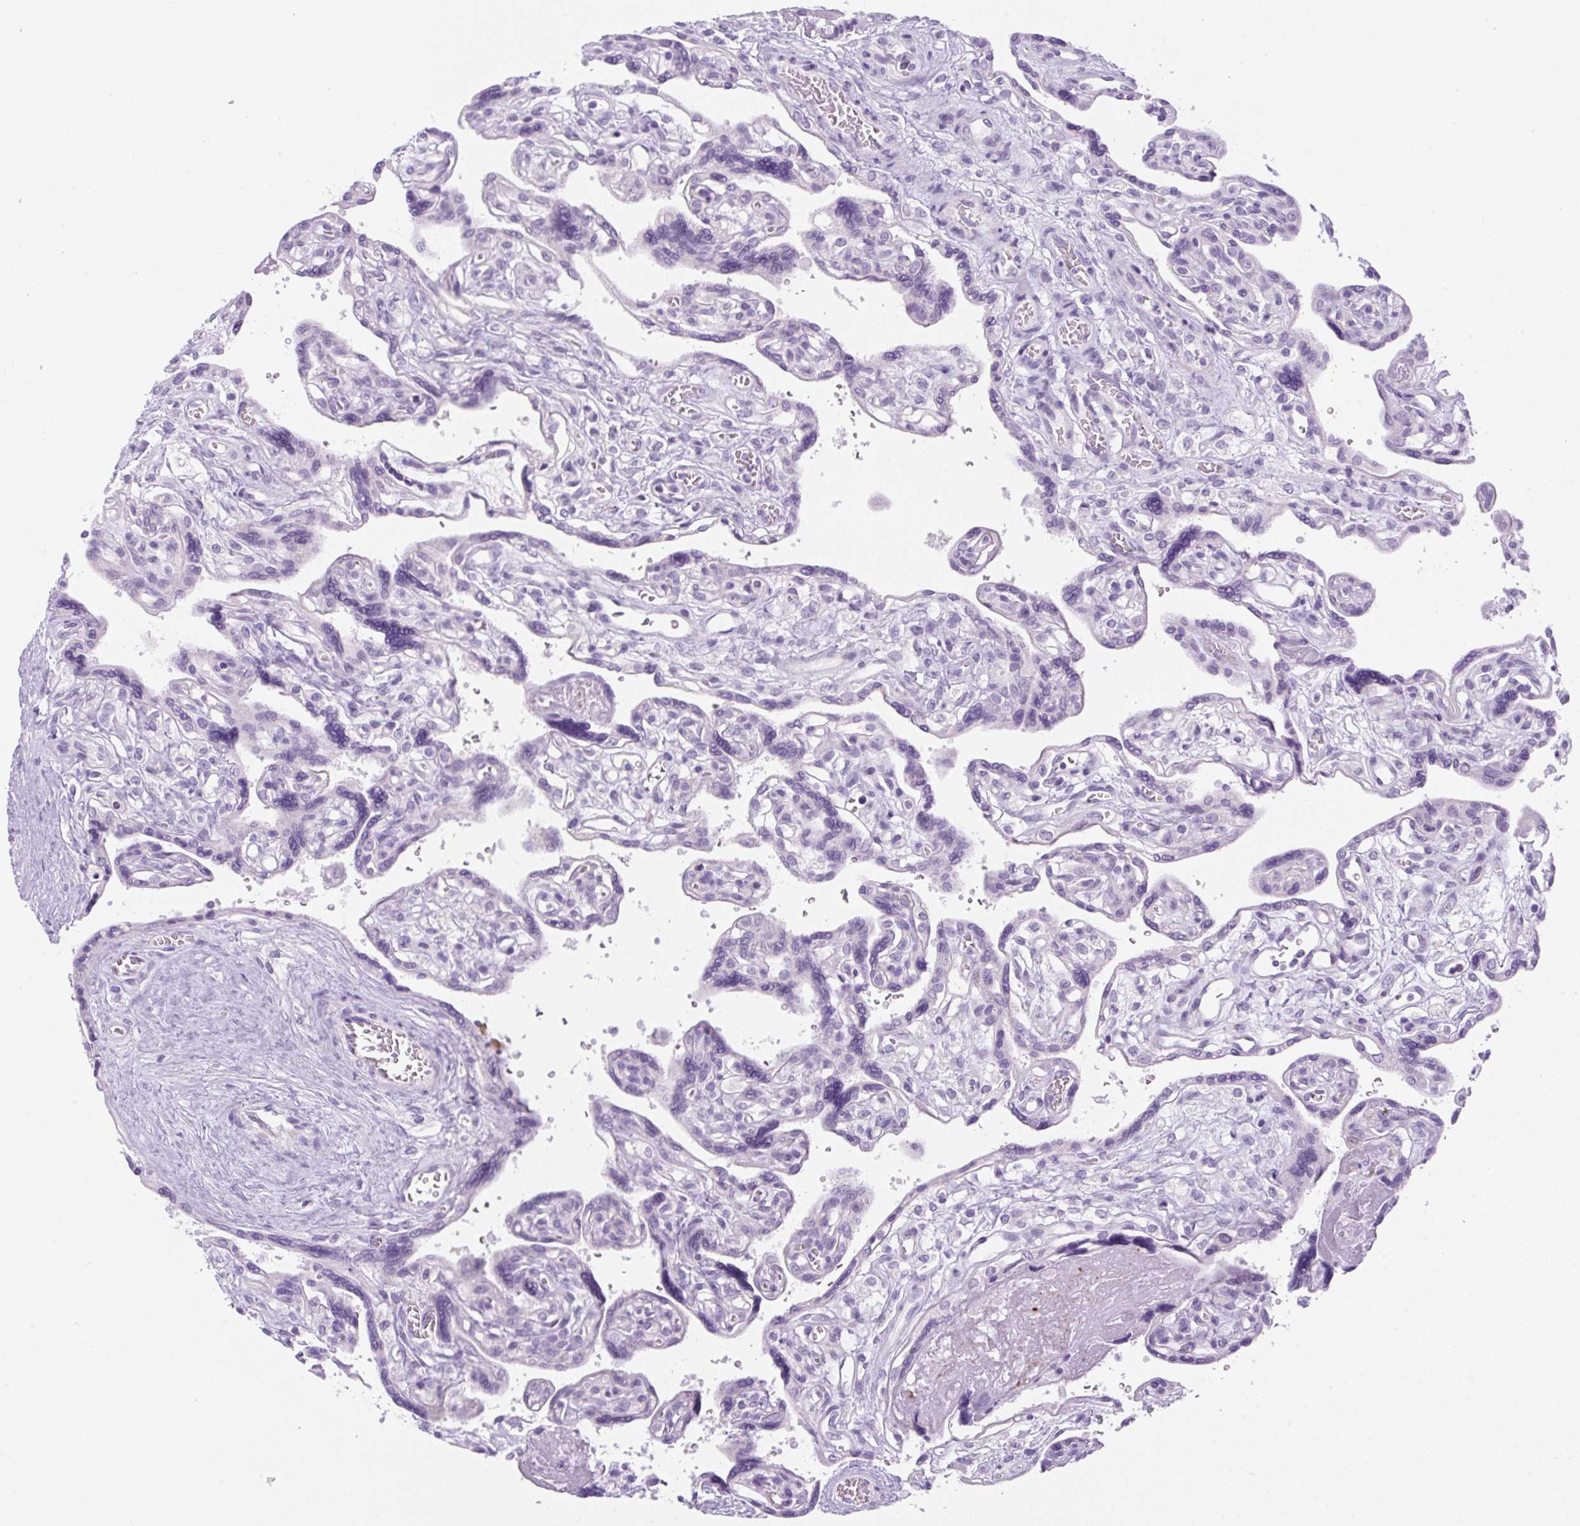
{"staining": {"intensity": "negative", "quantity": "none", "location": "none"}, "tissue": "placenta", "cell_type": "Trophoblastic cells", "image_type": "normal", "snomed": [{"axis": "morphology", "description": "Normal tissue, NOS"}, {"axis": "topography", "description": "Placenta"}], "caption": "DAB (3,3'-diaminobenzidine) immunohistochemical staining of unremarkable placenta displays no significant positivity in trophoblastic cells. (Stains: DAB (3,3'-diaminobenzidine) immunohistochemistry (IHC) with hematoxylin counter stain, Microscopy: brightfield microscopy at high magnification).", "gene": "ADAMTS19", "patient": {"sex": "female", "age": 39}}